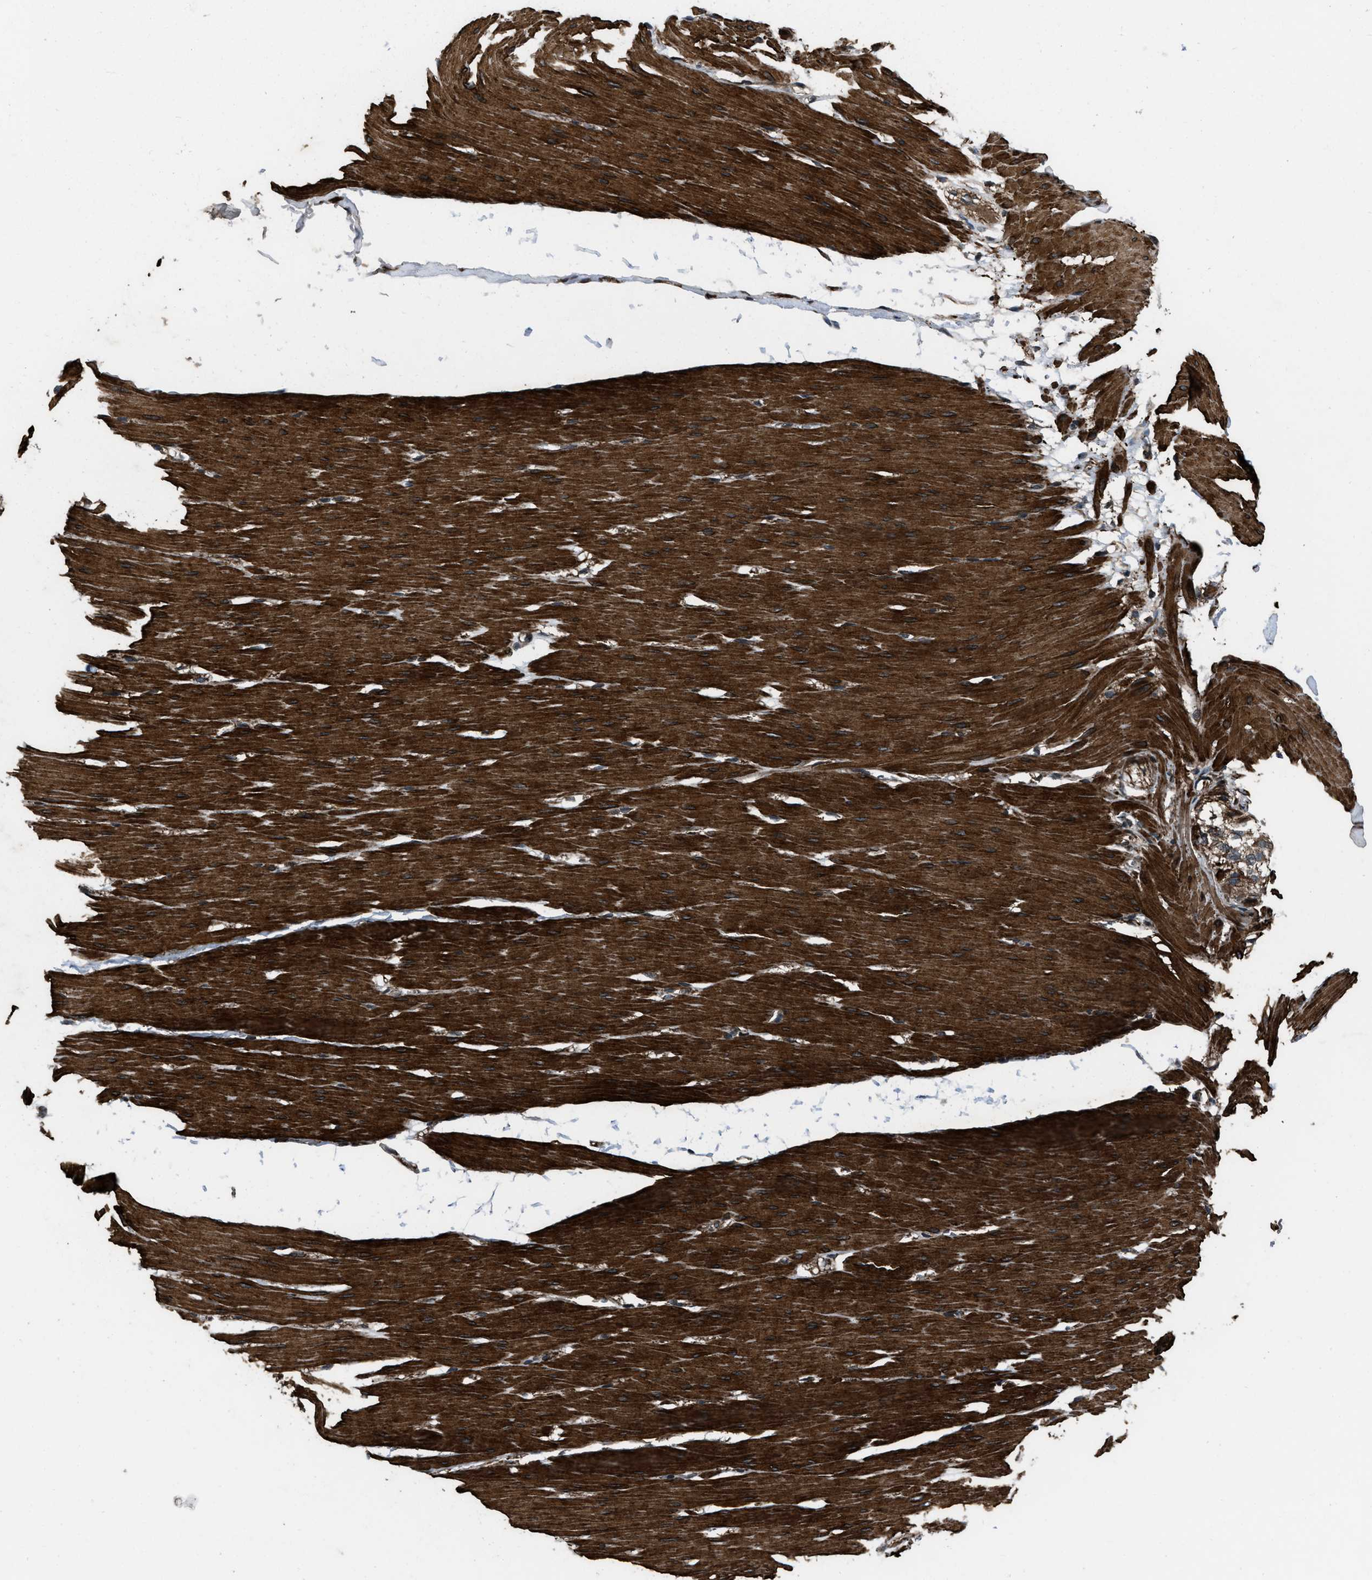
{"staining": {"intensity": "strong", "quantity": ">75%", "location": "cytoplasmic/membranous"}, "tissue": "smooth muscle", "cell_type": "Smooth muscle cells", "image_type": "normal", "snomed": [{"axis": "morphology", "description": "Normal tissue, NOS"}, {"axis": "topography", "description": "Smooth muscle"}, {"axis": "topography", "description": "Colon"}], "caption": "Smooth muscle stained with IHC shows strong cytoplasmic/membranous staining in about >75% of smooth muscle cells. (DAB IHC, brown staining for protein, blue staining for nuclei).", "gene": "IRAK4", "patient": {"sex": "male", "age": 67}}